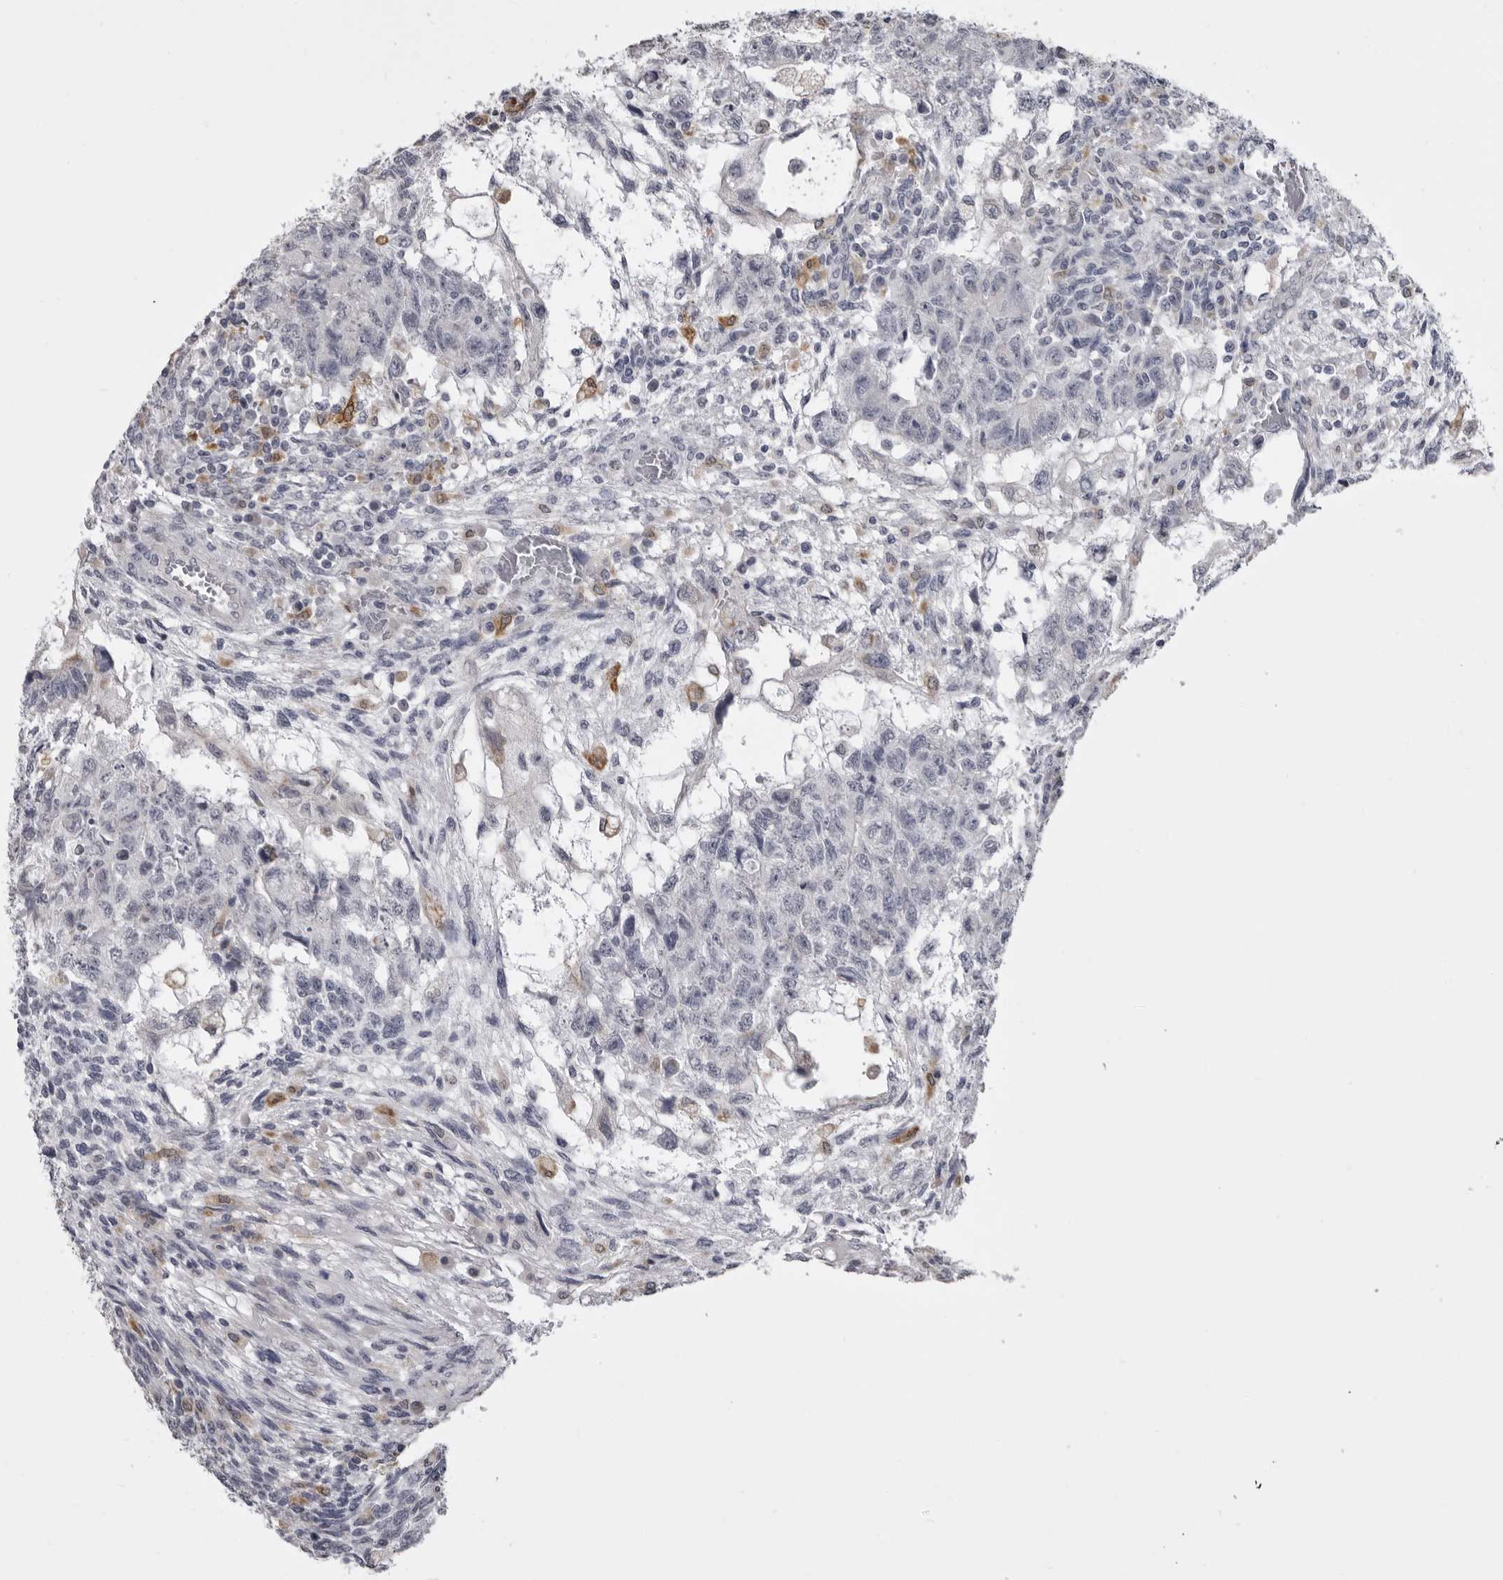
{"staining": {"intensity": "negative", "quantity": "none", "location": "none"}, "tissue": "testis cancer", "cell_type": "Tumor cells", "image_type": "cancer", "snomed": [{"axis": "morphology", "description": "Normal tissue, NOS"}, {"axis": "morphology", "description": "Carcinoma, Embryonal, NOS"}, {"axis": "topography", "description": "Testis"}], "caption": "Image shows no protein staining in tumor cells of testis cancer tissue.", "gene": "NCEH1", "patient": {"sex": "male", "age": 36}}